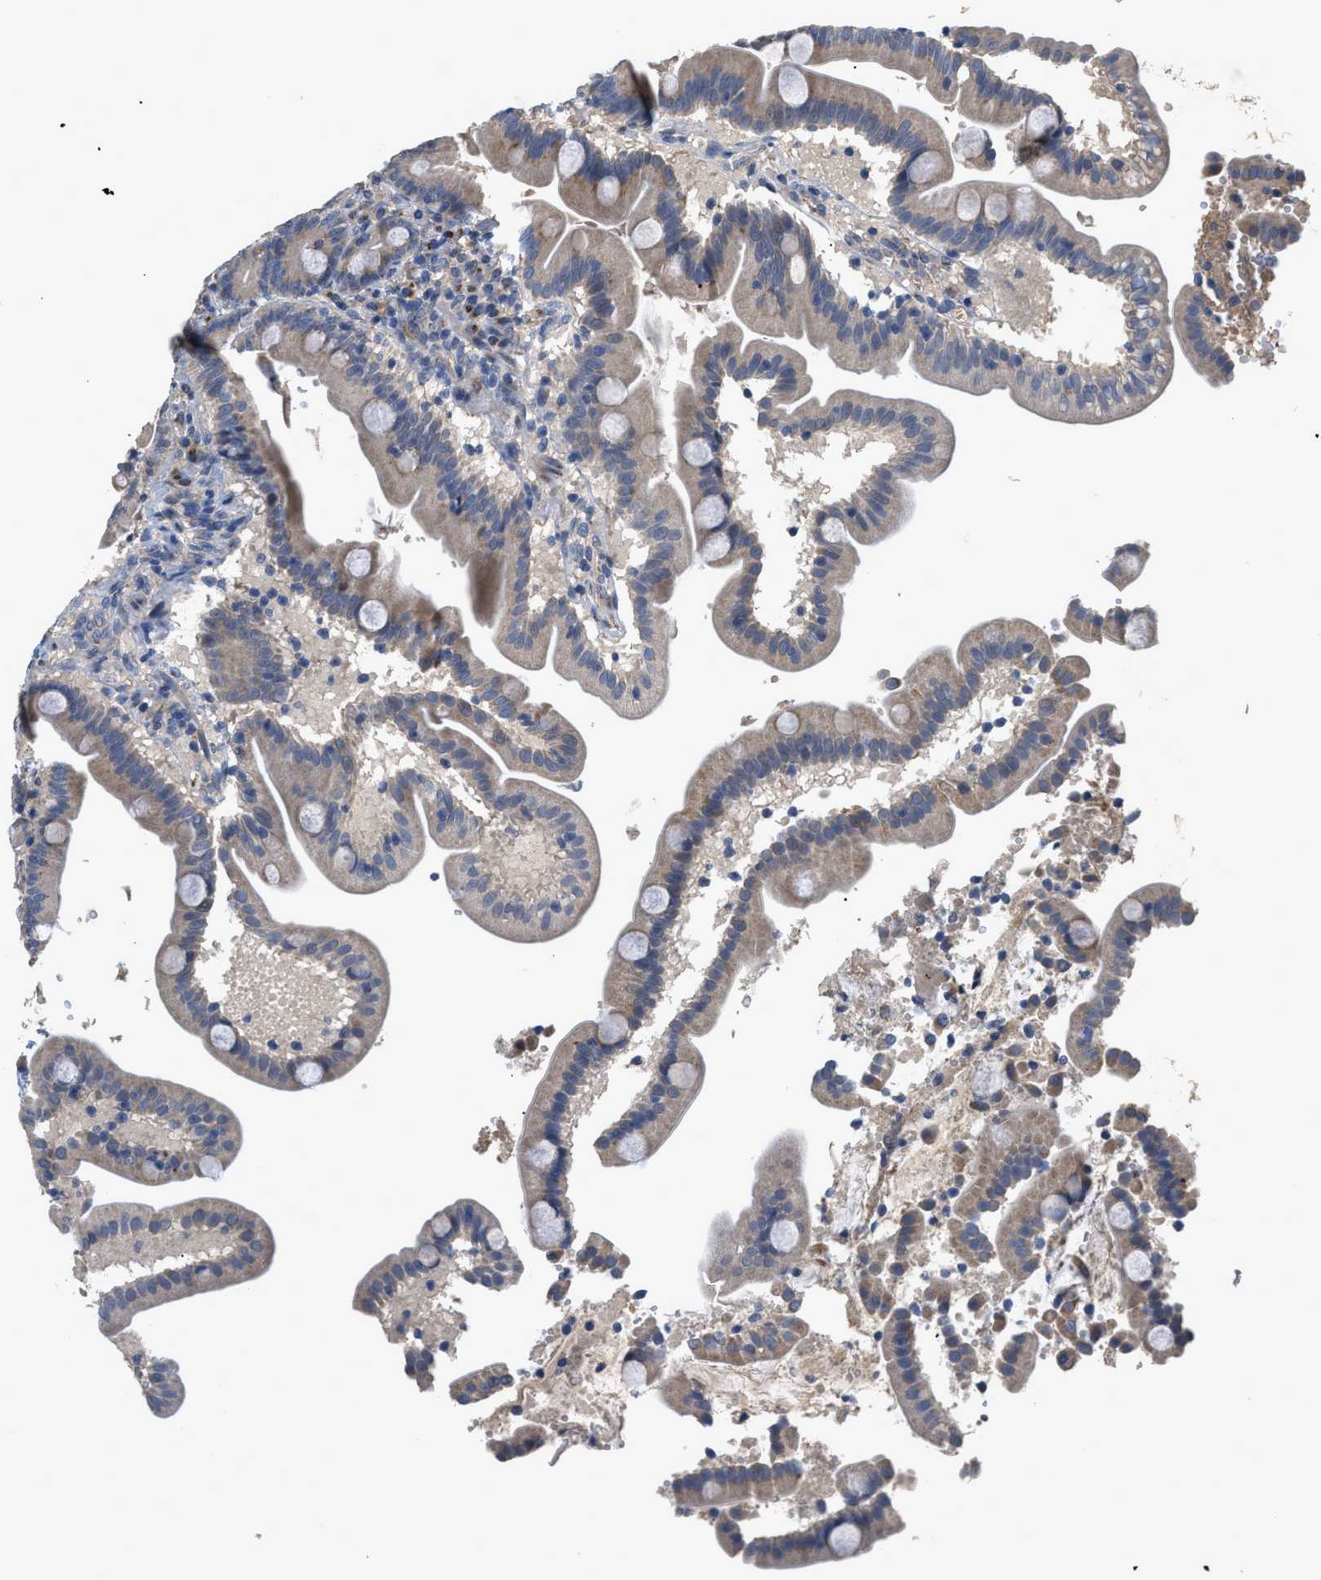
{"staining": {"intensity": "moderate", "quantity": "25%-75%", "location": "cytoplasmic/membranous"}, "tissue": "duodenum", "cell_type": "Glandular cells", "image_type": "normal", "snomed": [{"axis": "morphology", "description": "Normal tissue, NOS"}, {"axis": "topography", "description": "Duodenum"}], "caption": "Approximately 25%-75% of glandular cells in normal duodenum show moderate cytoplasmic/membranous protein staining as visualized by brown immunohistochemical staining.", "gene": "SIK2", "patient": {"sex": "male", "age": 54}}